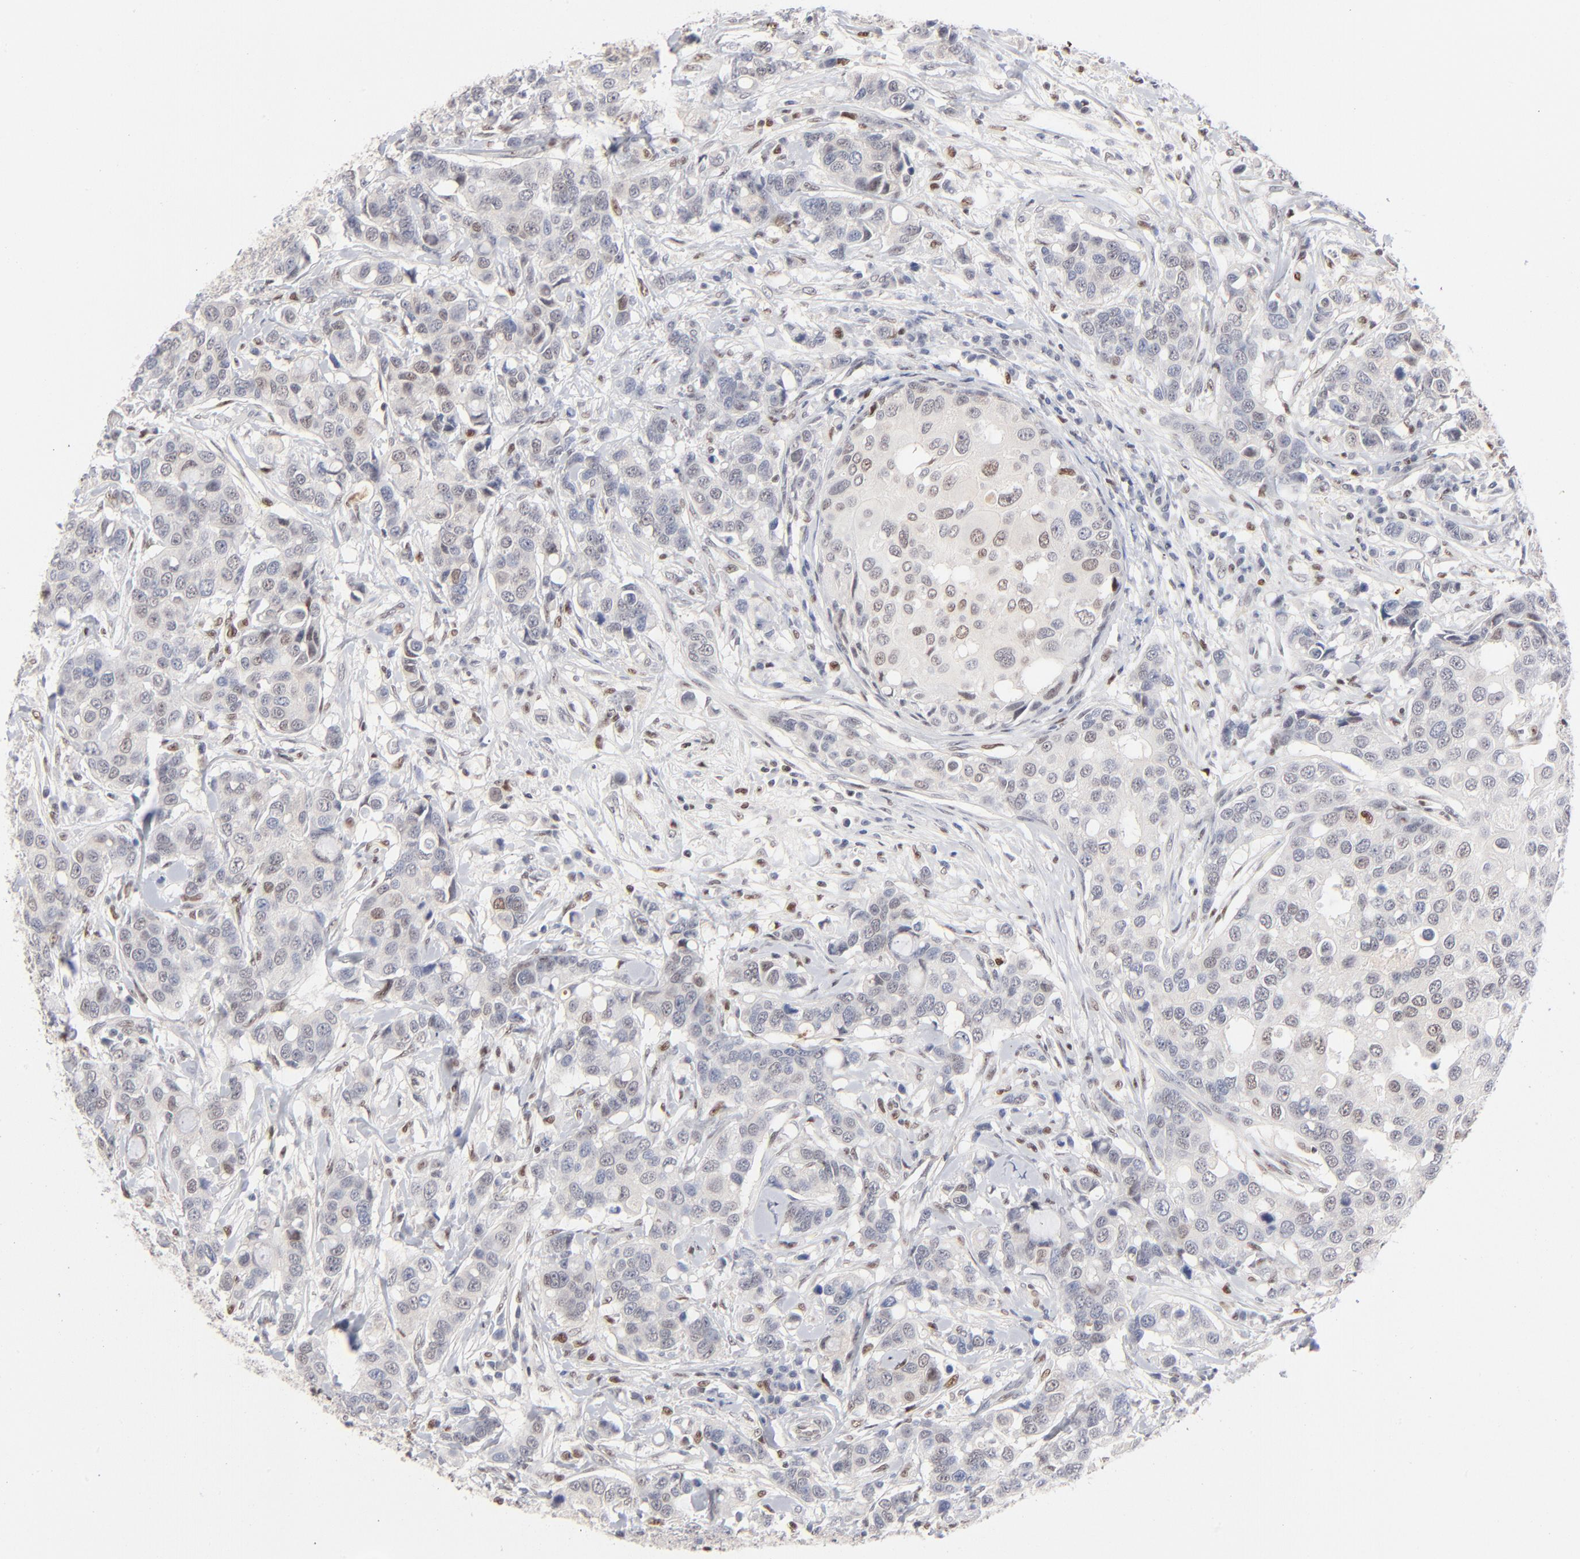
{"staining": {"intensity": "weak", "quantity": "<25%", "location": "nuclear"}, "tissue": "breast cancer", "cell_type": "Tumor cells", "image_type": "cancer", "snomed": [{"axis": "morphology", "description": "Duct carcinoma"}, {"axis": "topography", "description": "Breast"}], "caption": "This micrograph is of breast invasive ductal carcinoma stained with IHC to label a protein in brown with the nuclei are counter-stained blue. There is no expression in tumor cells.", "gene": "MAX", "patient": {"sex": "female", "age": 27}}